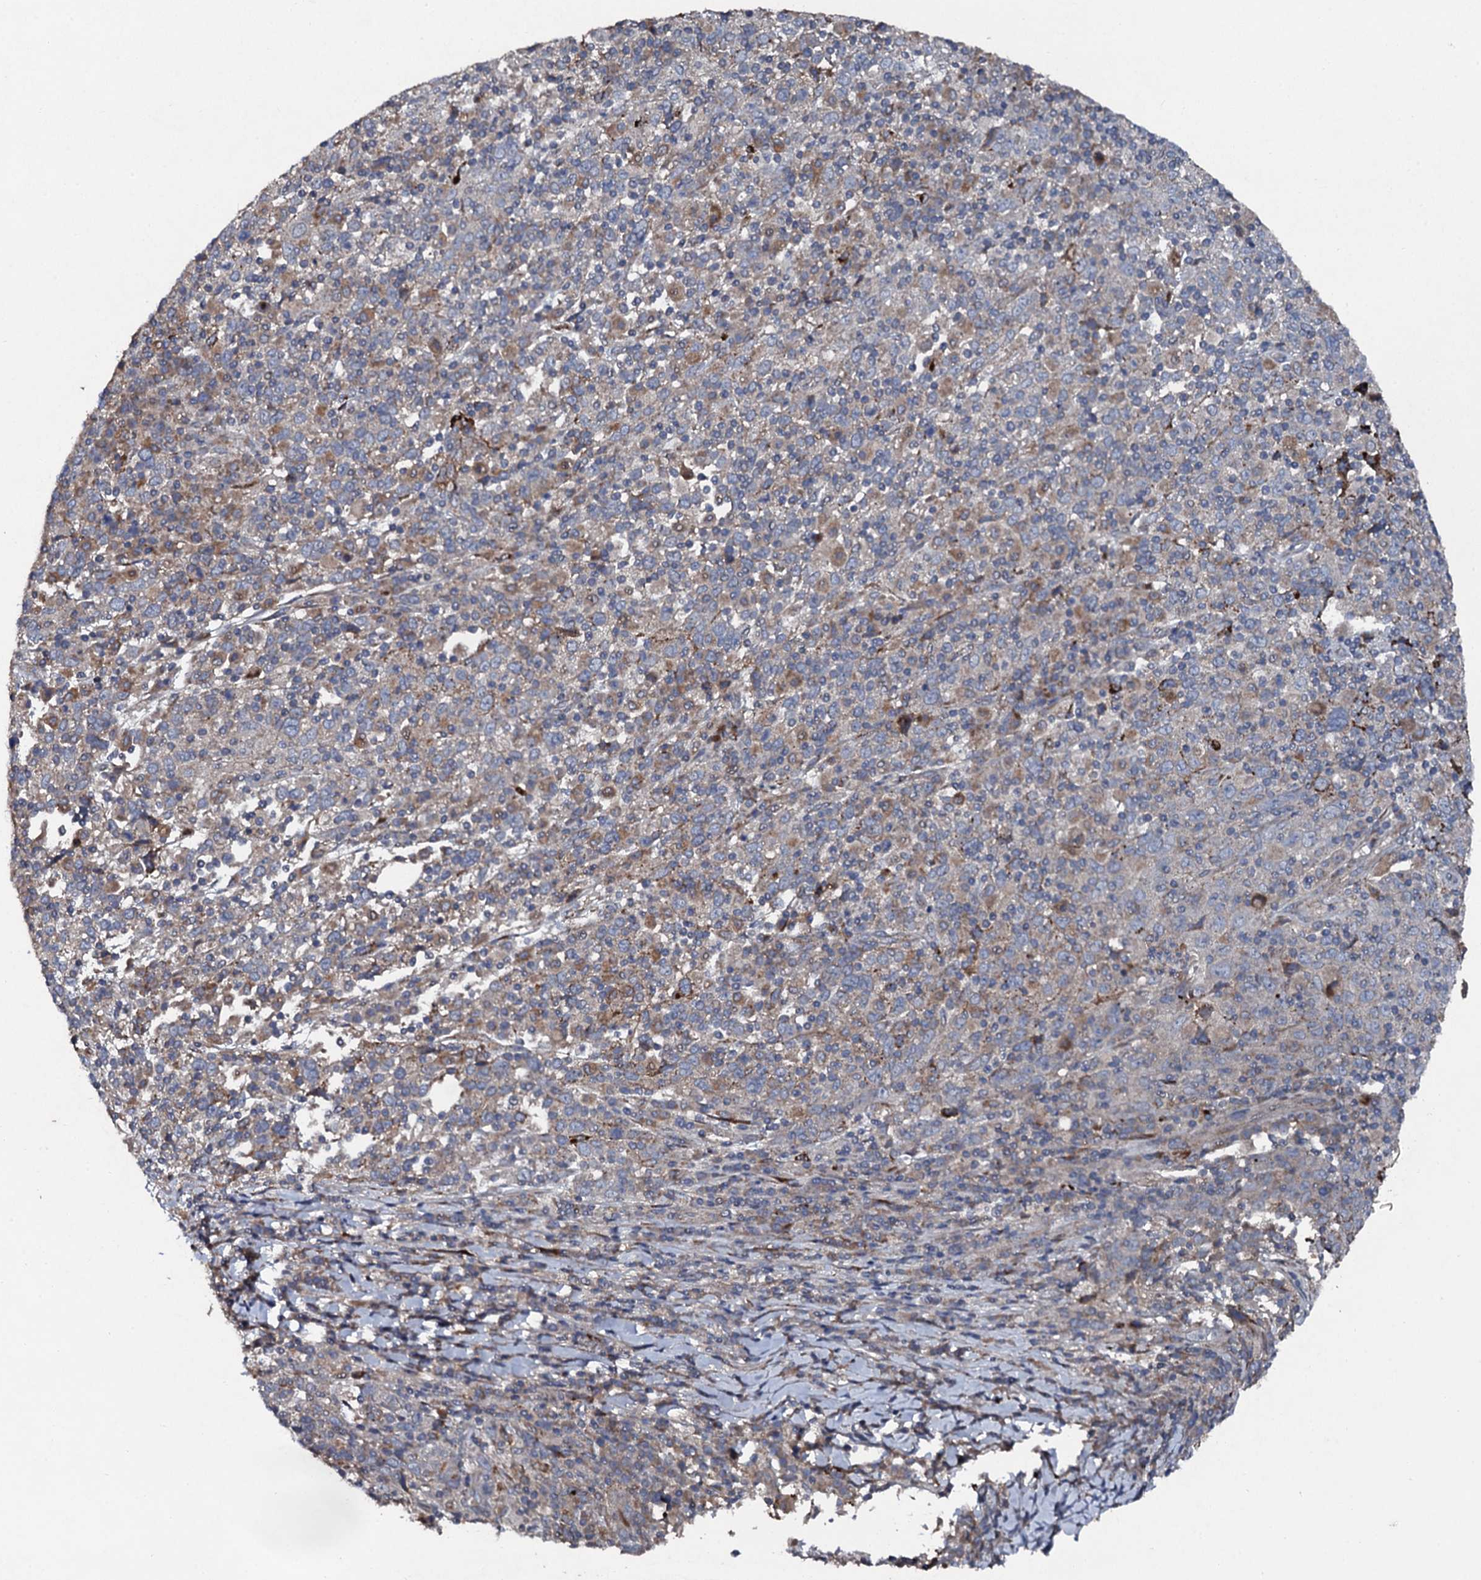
{"staining": {"intensity": "moderate", "quantity": "<25%", "location": "cytoplasmic/membranous"}, "tissue": "cervical cancer", "cell_type": "Tumor cells", "image_type": "cancer", "snomed": [{"axis": "morphology", "description": "Squamous cell carcinoma, NOS"}, {"axis": "topography", "description": "Cervix"}], "caption": "High-power microscopy captured an immunohistochemistry (IHC) micrograph of cervical cancer (squamous cell carcinoma), revealing moderate cytoplasmic/membranous positivity in about <25% of tumor cells. (IHC, brightfield microscopy, high magnification).", "gene": "LRRC28", "patient": {"sex": "female", "age": 46}}